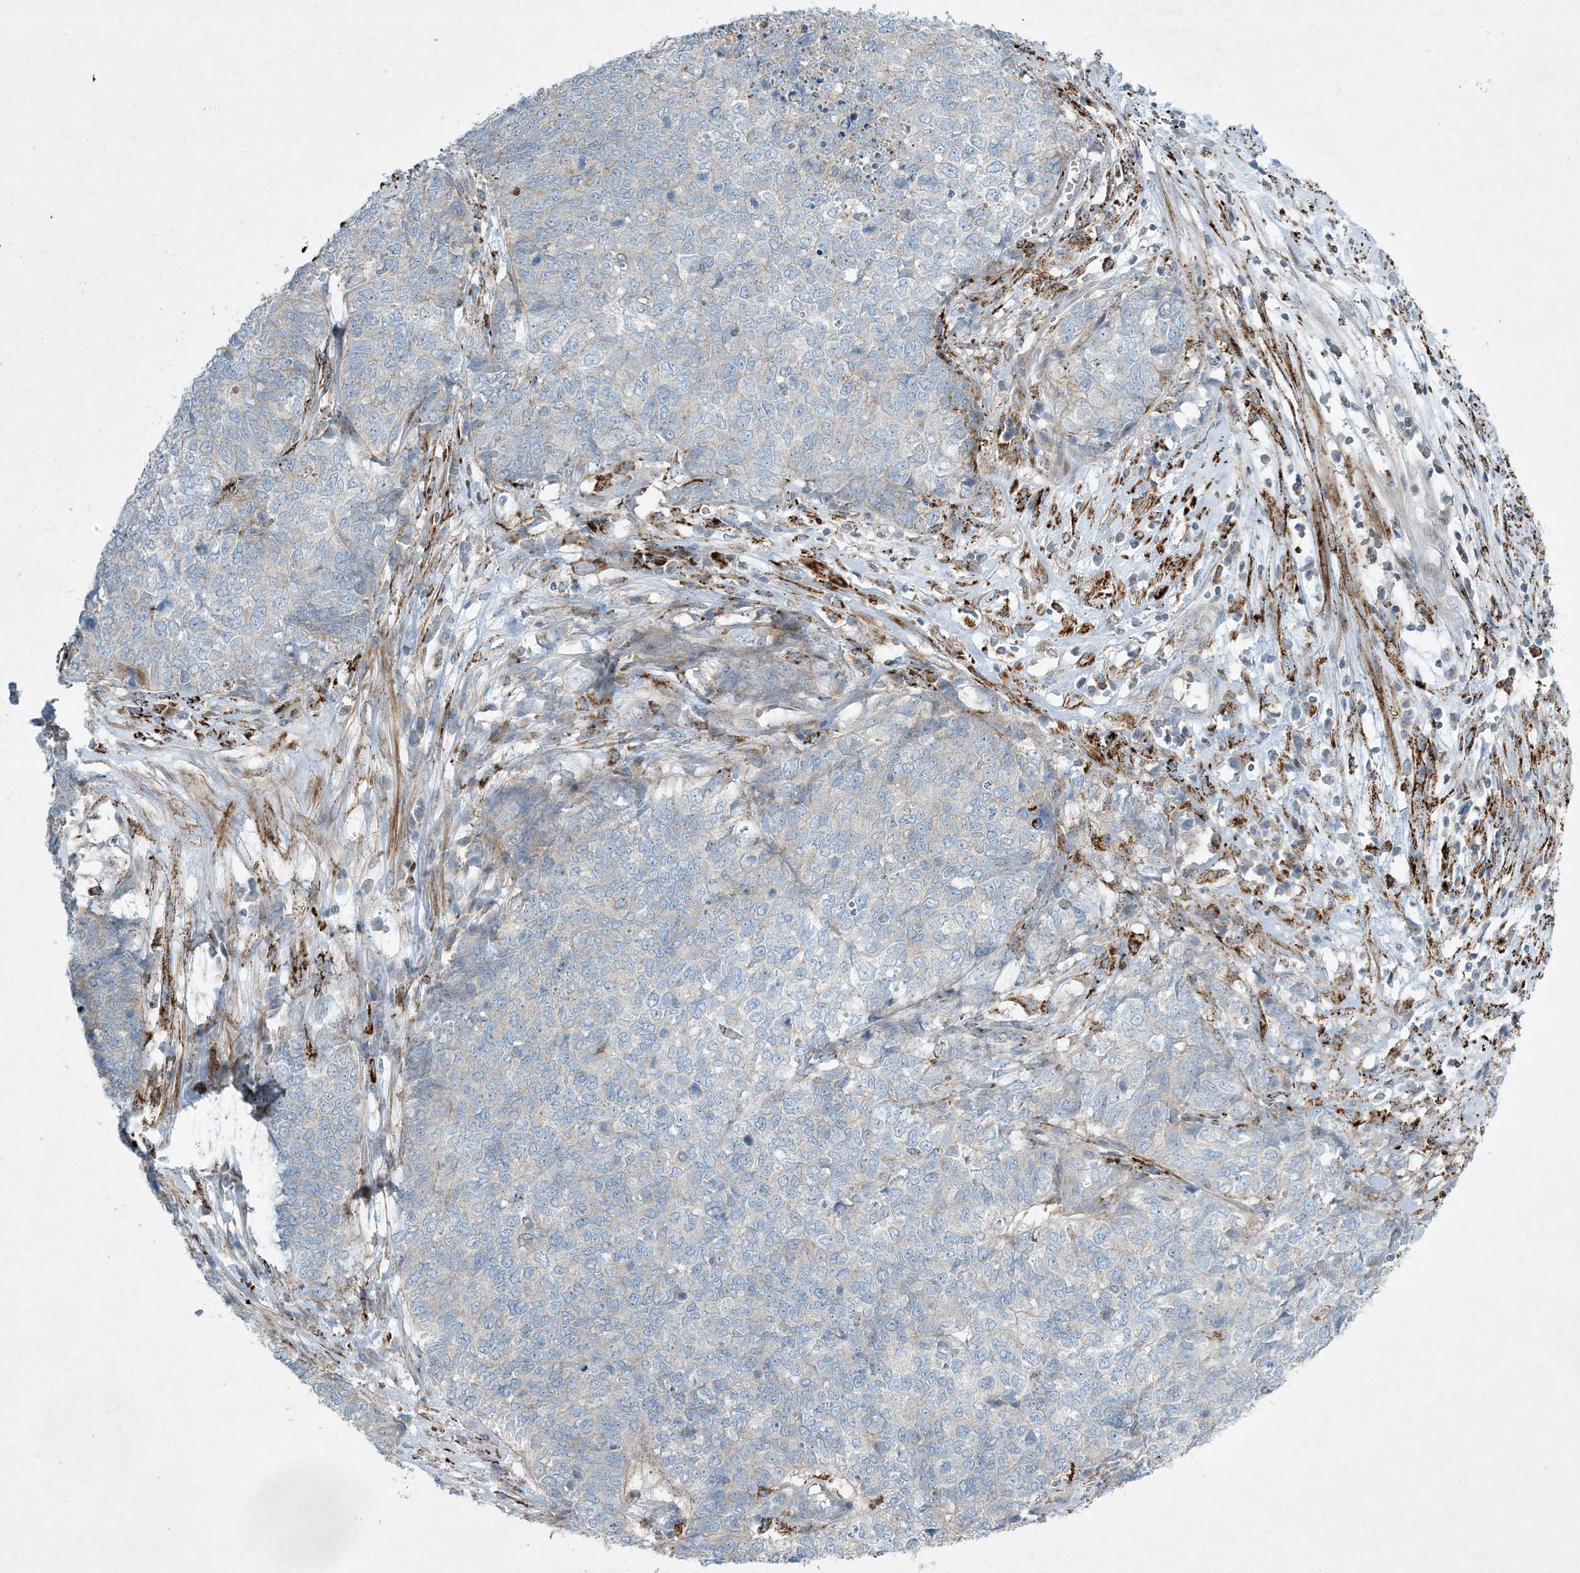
{"staining": {"intensity": "negative", "quantity": "none", "location": "none"}, "tissue": "cervical cancer", "cell_type": "Tumor cells", "image_type": "cancer", "snomed": [{"axis": "morphology", "description": "Squamous cell carcinoma, NOS"}, {"axis": "topography", "description": "Cervix"}], "caption": "Protein analysis of cervical cancer (squamous cell carcinoma) exhibits no significant expression in tumor cells.", "gene": "LTN1", "patient": {"sex": "female", "age": 63}}